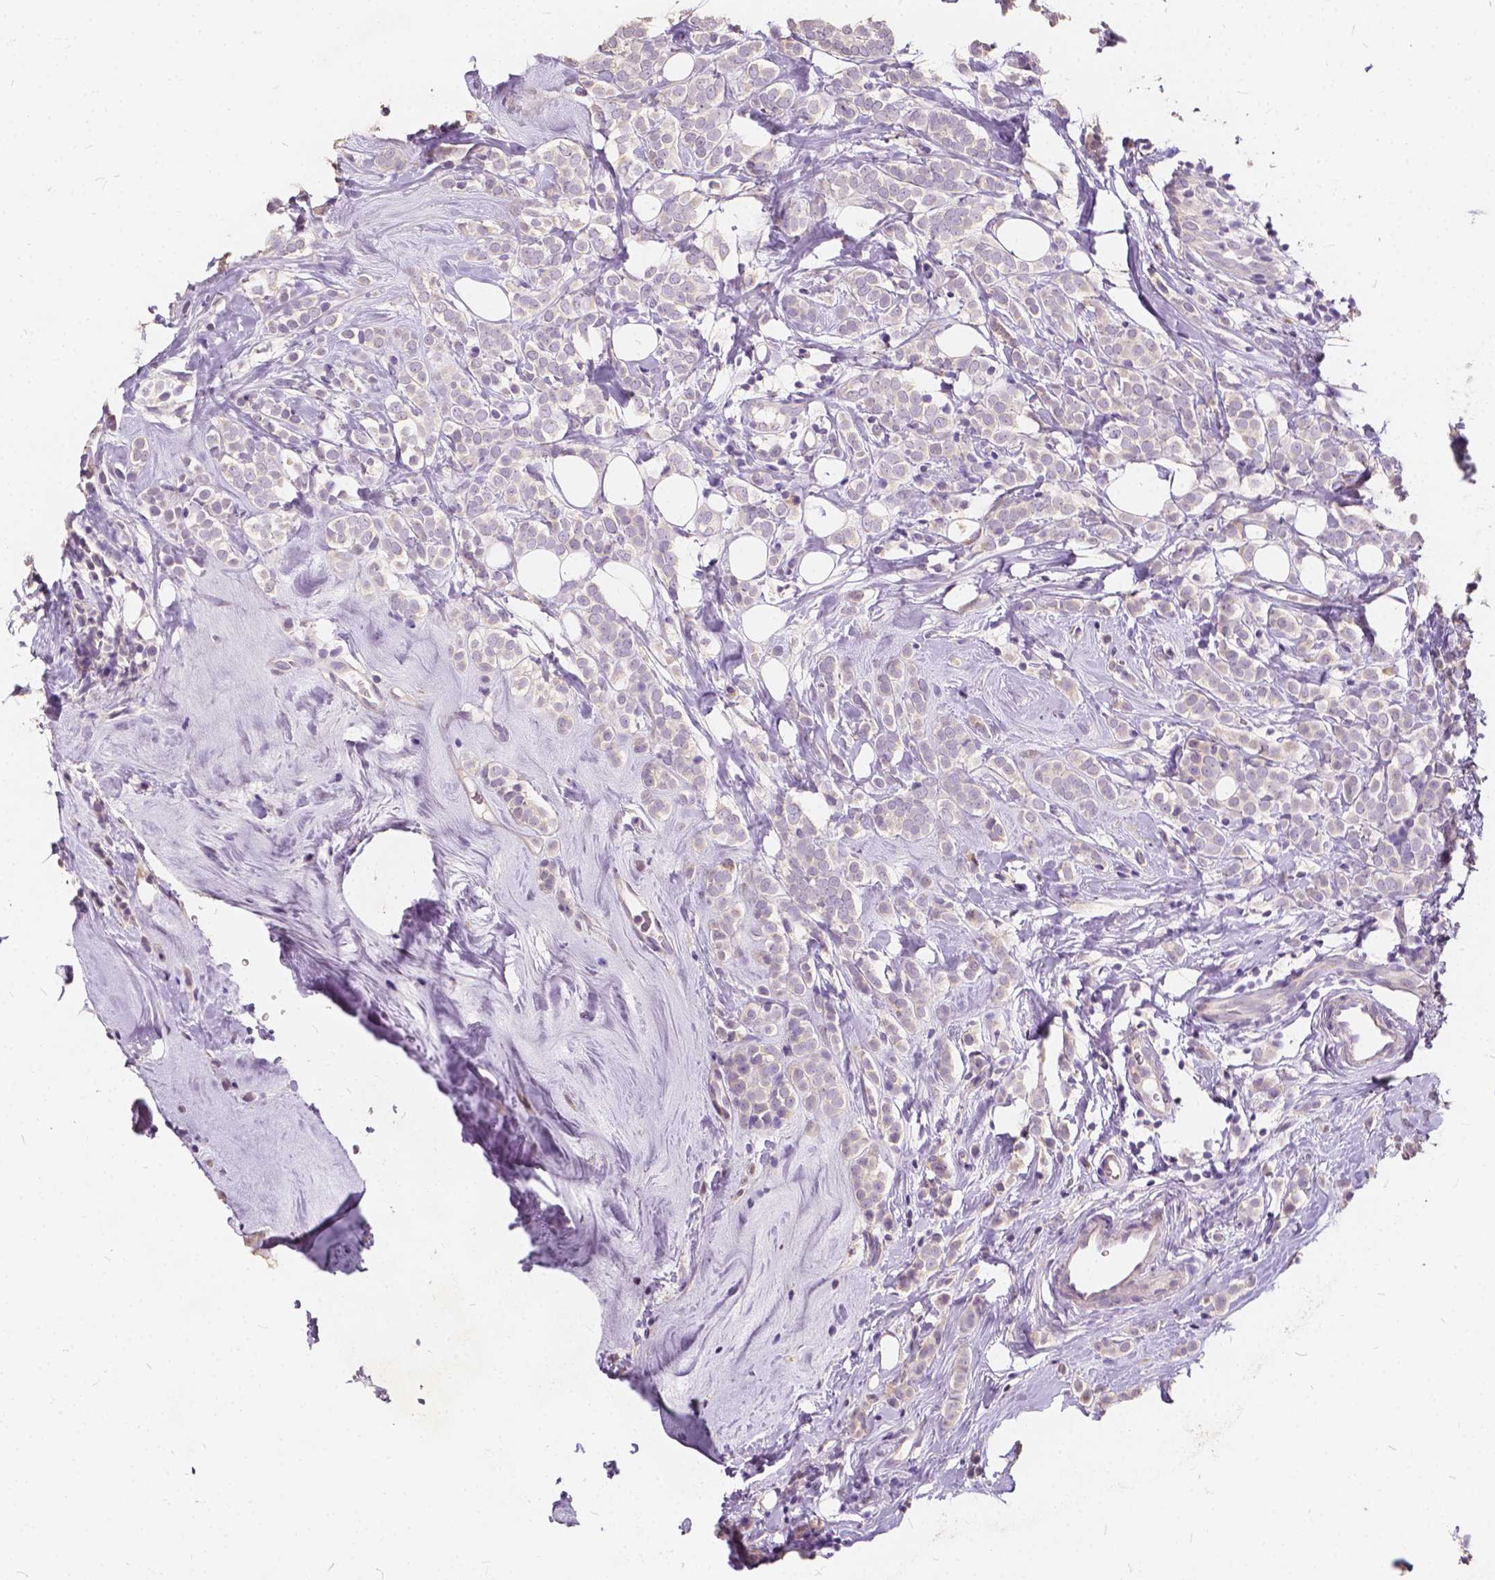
{"staining": {"intensity": "negative", "quantity": "none", "location": "none"}, "tissue": "breast cancer", "cell_type": "Tumor cells", "image_type": "cancer", "snomed": [{"axis": "morphology", "description": "Lobular carcinoma"}, {"axis": "topography", "description": "Breast"}], "caption": "Tumor cells show no significant protein expression in breast cancer (lobular carcinoma).", "gene": "SLC7A8", "patient": {"sex": "female", "age": 49}}